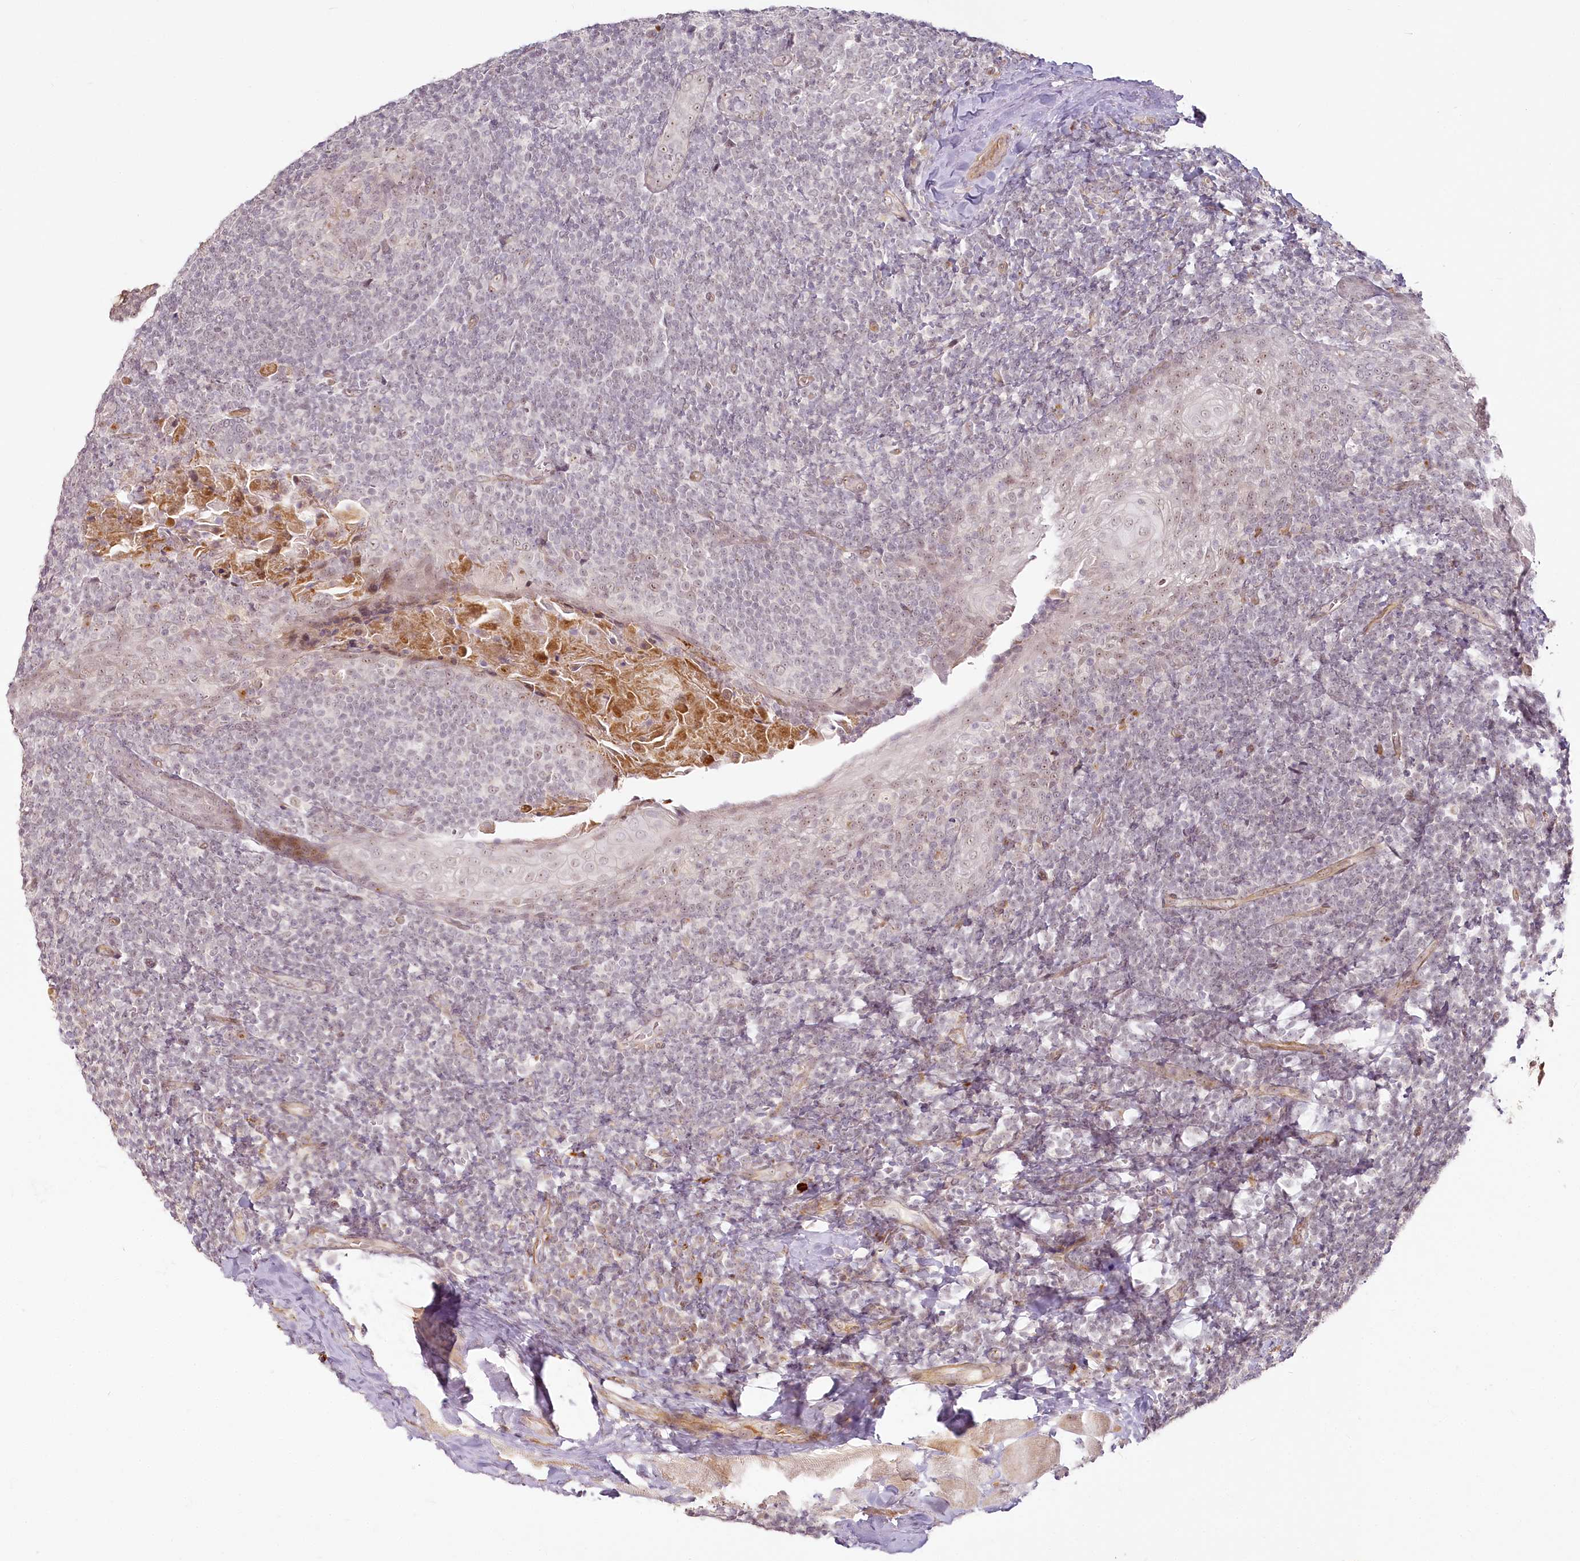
{"staining": {"intensity": "weak", "quantity": "<25%", "location": "nuclear"}, "tissue": "tonsil", "cell_type": "Germinal center cells", "image_type": "normal", "snomed": [{"axis": "morphology", "description": "Normal tissue, NOS"}, {"axis": "topography", "description": "Tonsil"}], "caption": "Immunohistochemical staining of unremarkable tonsil displays no significant expression in germinal center cells. (DAB (3,3'-diaminobenzidine) IHC with hematoxylin counter stain).", "gene": "EXOSC7", "patient": {"sex": "male", "age": 37}}